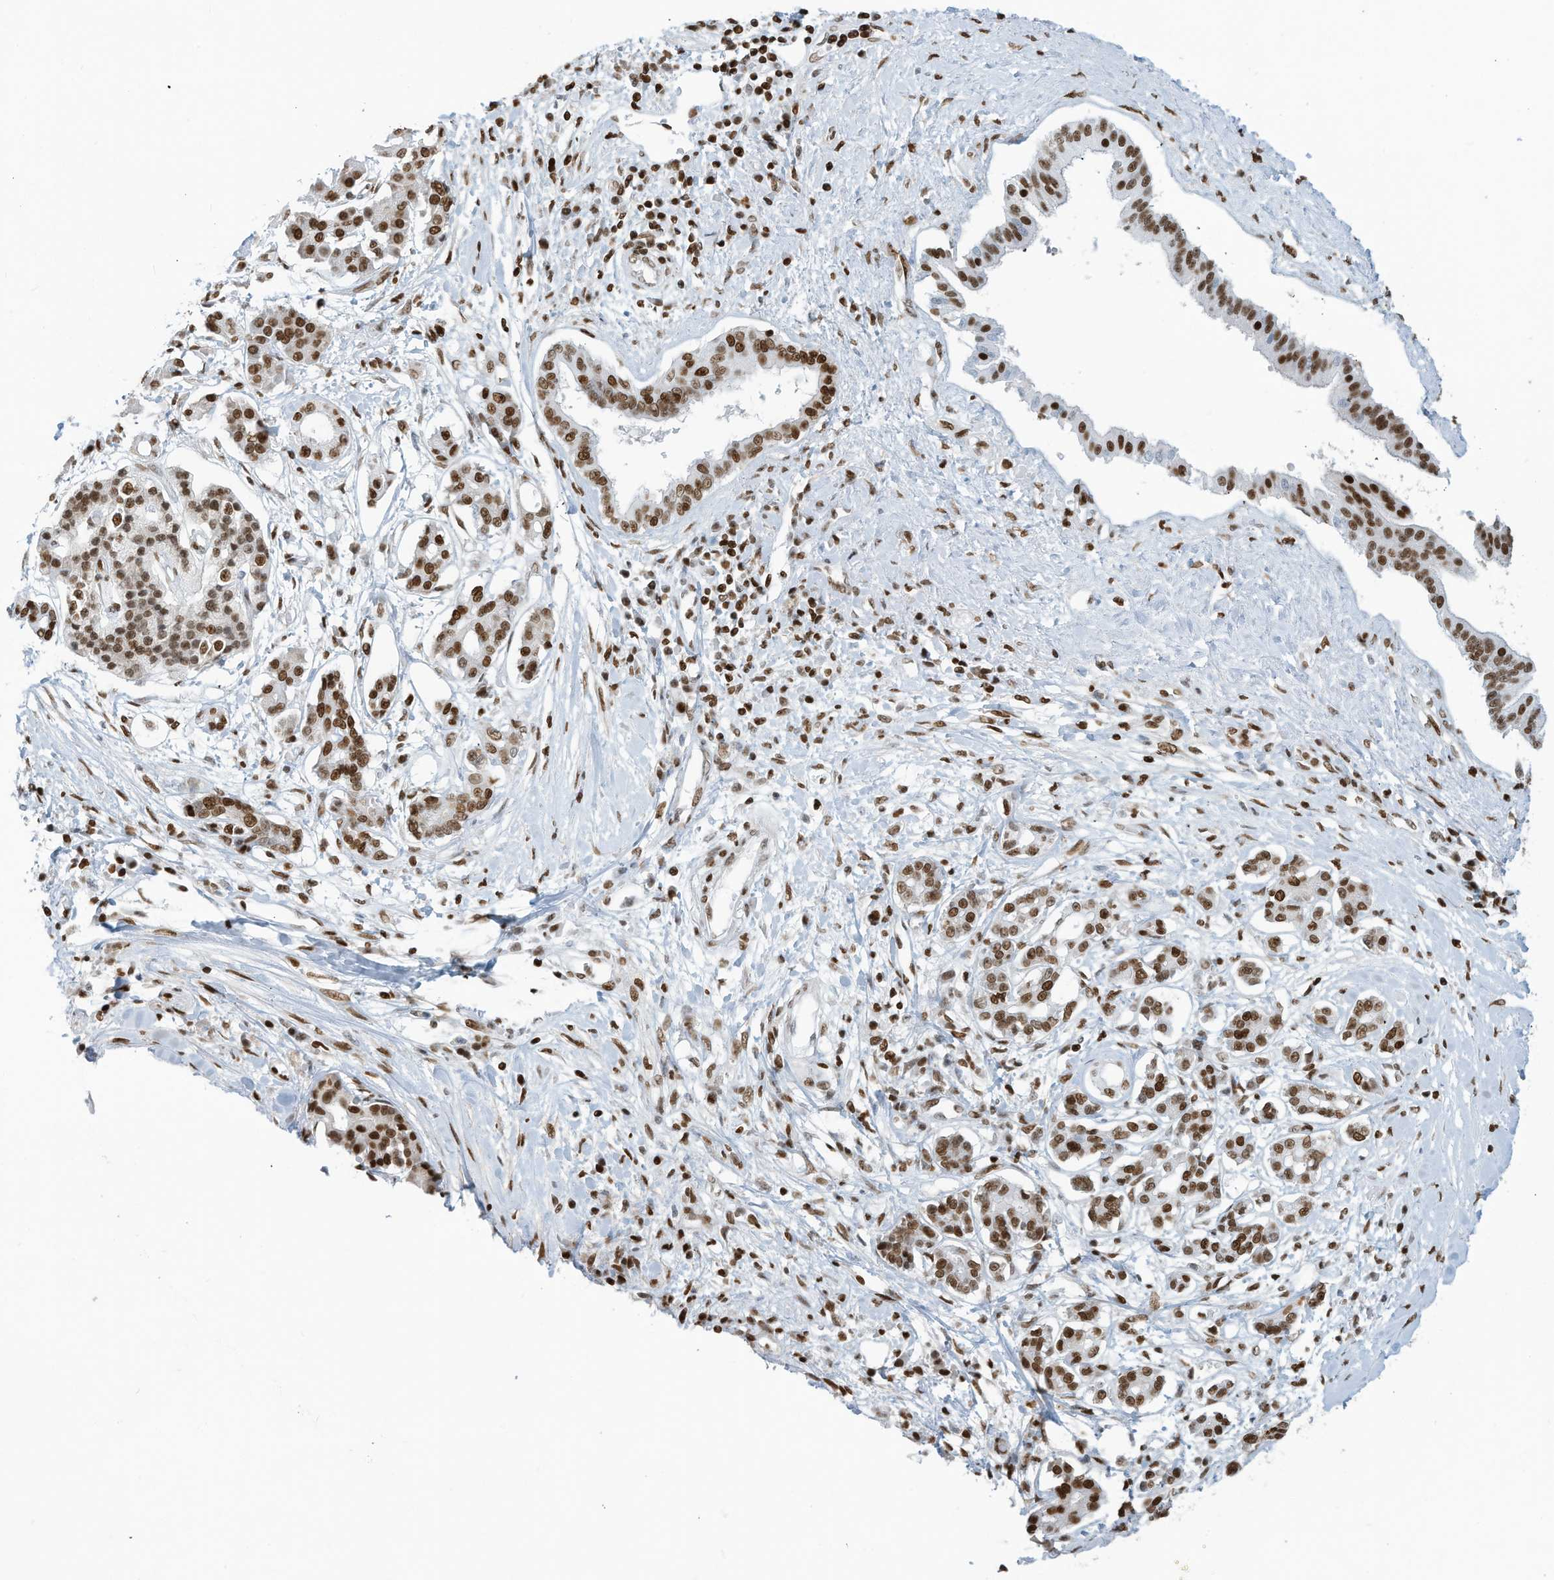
{"staining": {"intensity": "moderate", "quantity": ">75%", "location": "nuclear"}, "tissue": "pancreatic cancer", "cell_type": "Tumor cells", "image_type": "cancer", "snomed": [{"axis": "morphology", "description": "Inflammation, NOS"}, {"axis": "morphology", "description": "Adenocarcinoma, NOS"}, {"axis": "topography", "description": "Pancreas"}], "caption": "Pancreatic adenocarcinoma was stained to show a protein in brown. There is medium levels of moderate nuclear expression in about >75% of tumor cells.", "gene": "SARNP", "patient": {"sex": "female", "age": 56}}